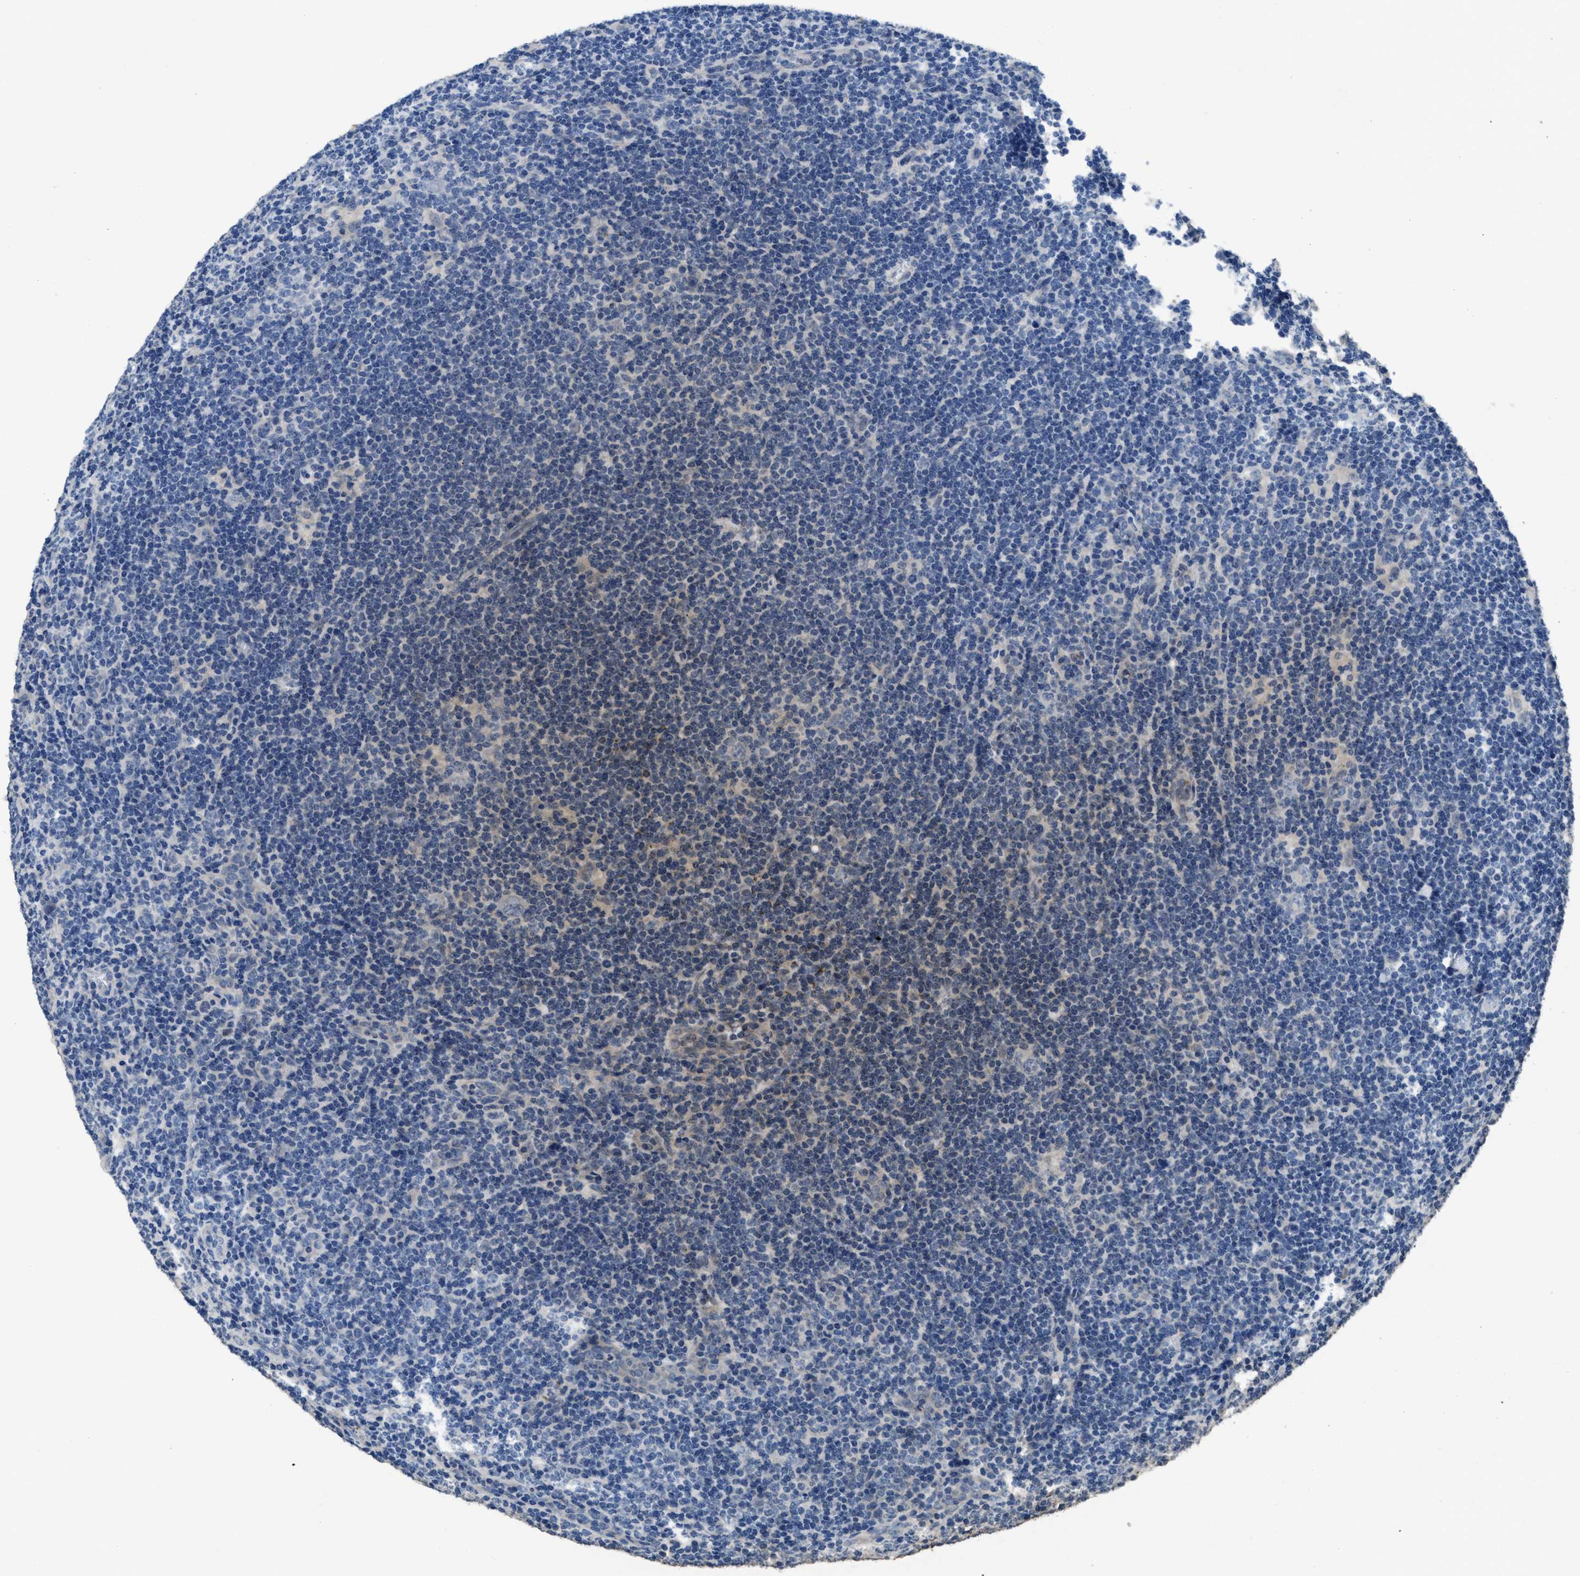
{"staining": {"intensity": "negative", "quantity": "none", "location": "none"}, "tissue": "lymphoma", "cell_type": "Tumor cells", "image_type": "cancer", "snomed": [{"axis": "morphology", "description": "Hodgkin's disease, NOS"}, {"axis": "topography", "description": "Lymph node"}], "caption": "Immunohistochemistry image of Hodgkin's disease stained for a protein (brown), which displays no positivity in tumor cells.", "gene": "ITGA2B", "patient": {"sex": "female", "age": 57}}